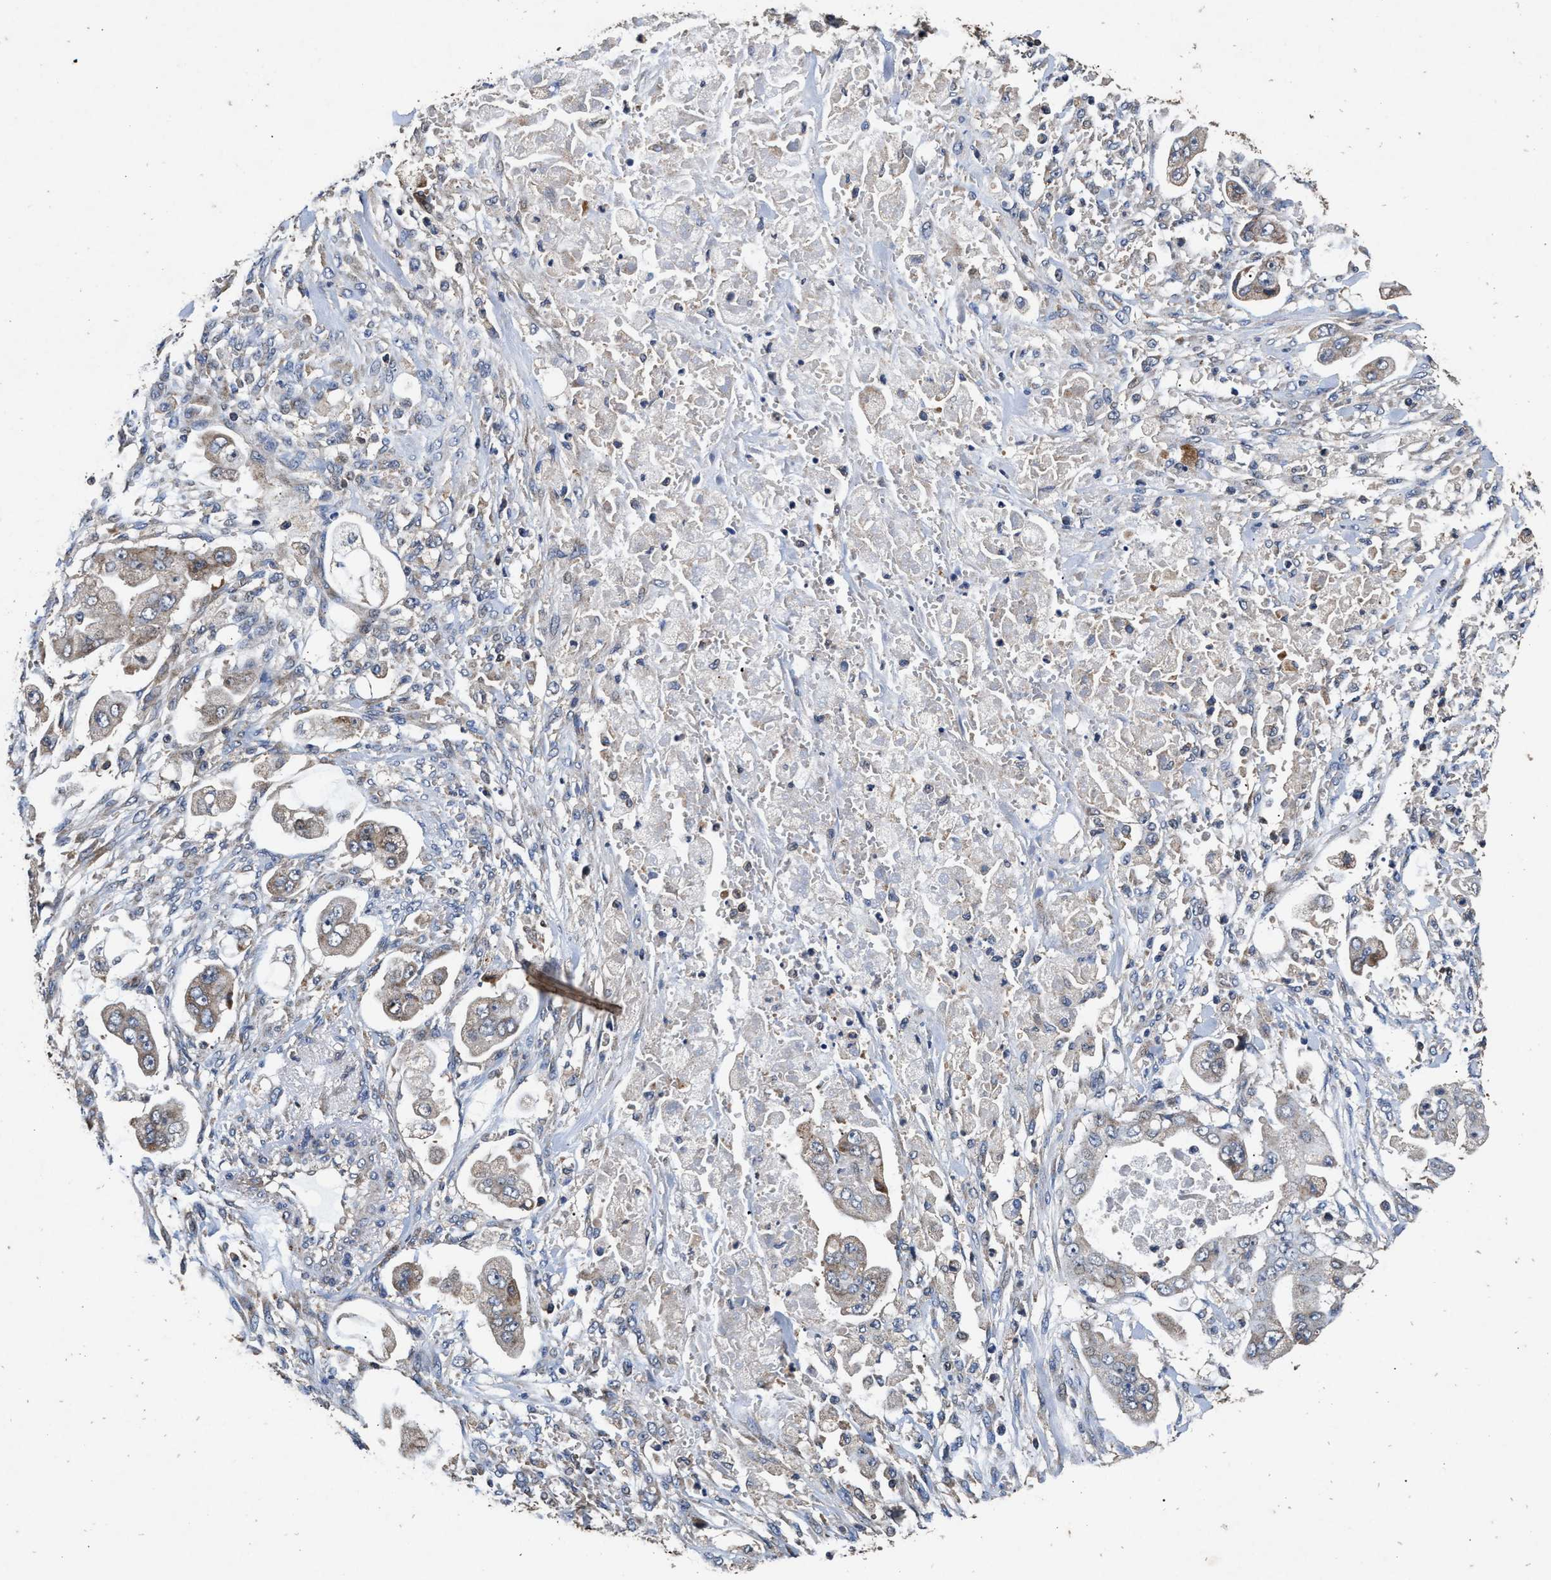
{"staining": {"intensity": "weak", "quantity": "<25%", "location": "cytoplasmic/membranous"}, "tissue": "stomach cancer", "cell_type": "Tumor cells", "image_type": "cancer", "snomed": [{"axis": "morphology", "description": "Adenocarcinoma, NOS"}, {"axis": "topography", "description": "Stomach"}], "caption": "Stomach cancer (adenocarcinoma) was stained to show a protein in brown. There is no significant staining in tumor cells.", "gene": "NFKB2", "patient": {"sex": "male", "age": 62}}